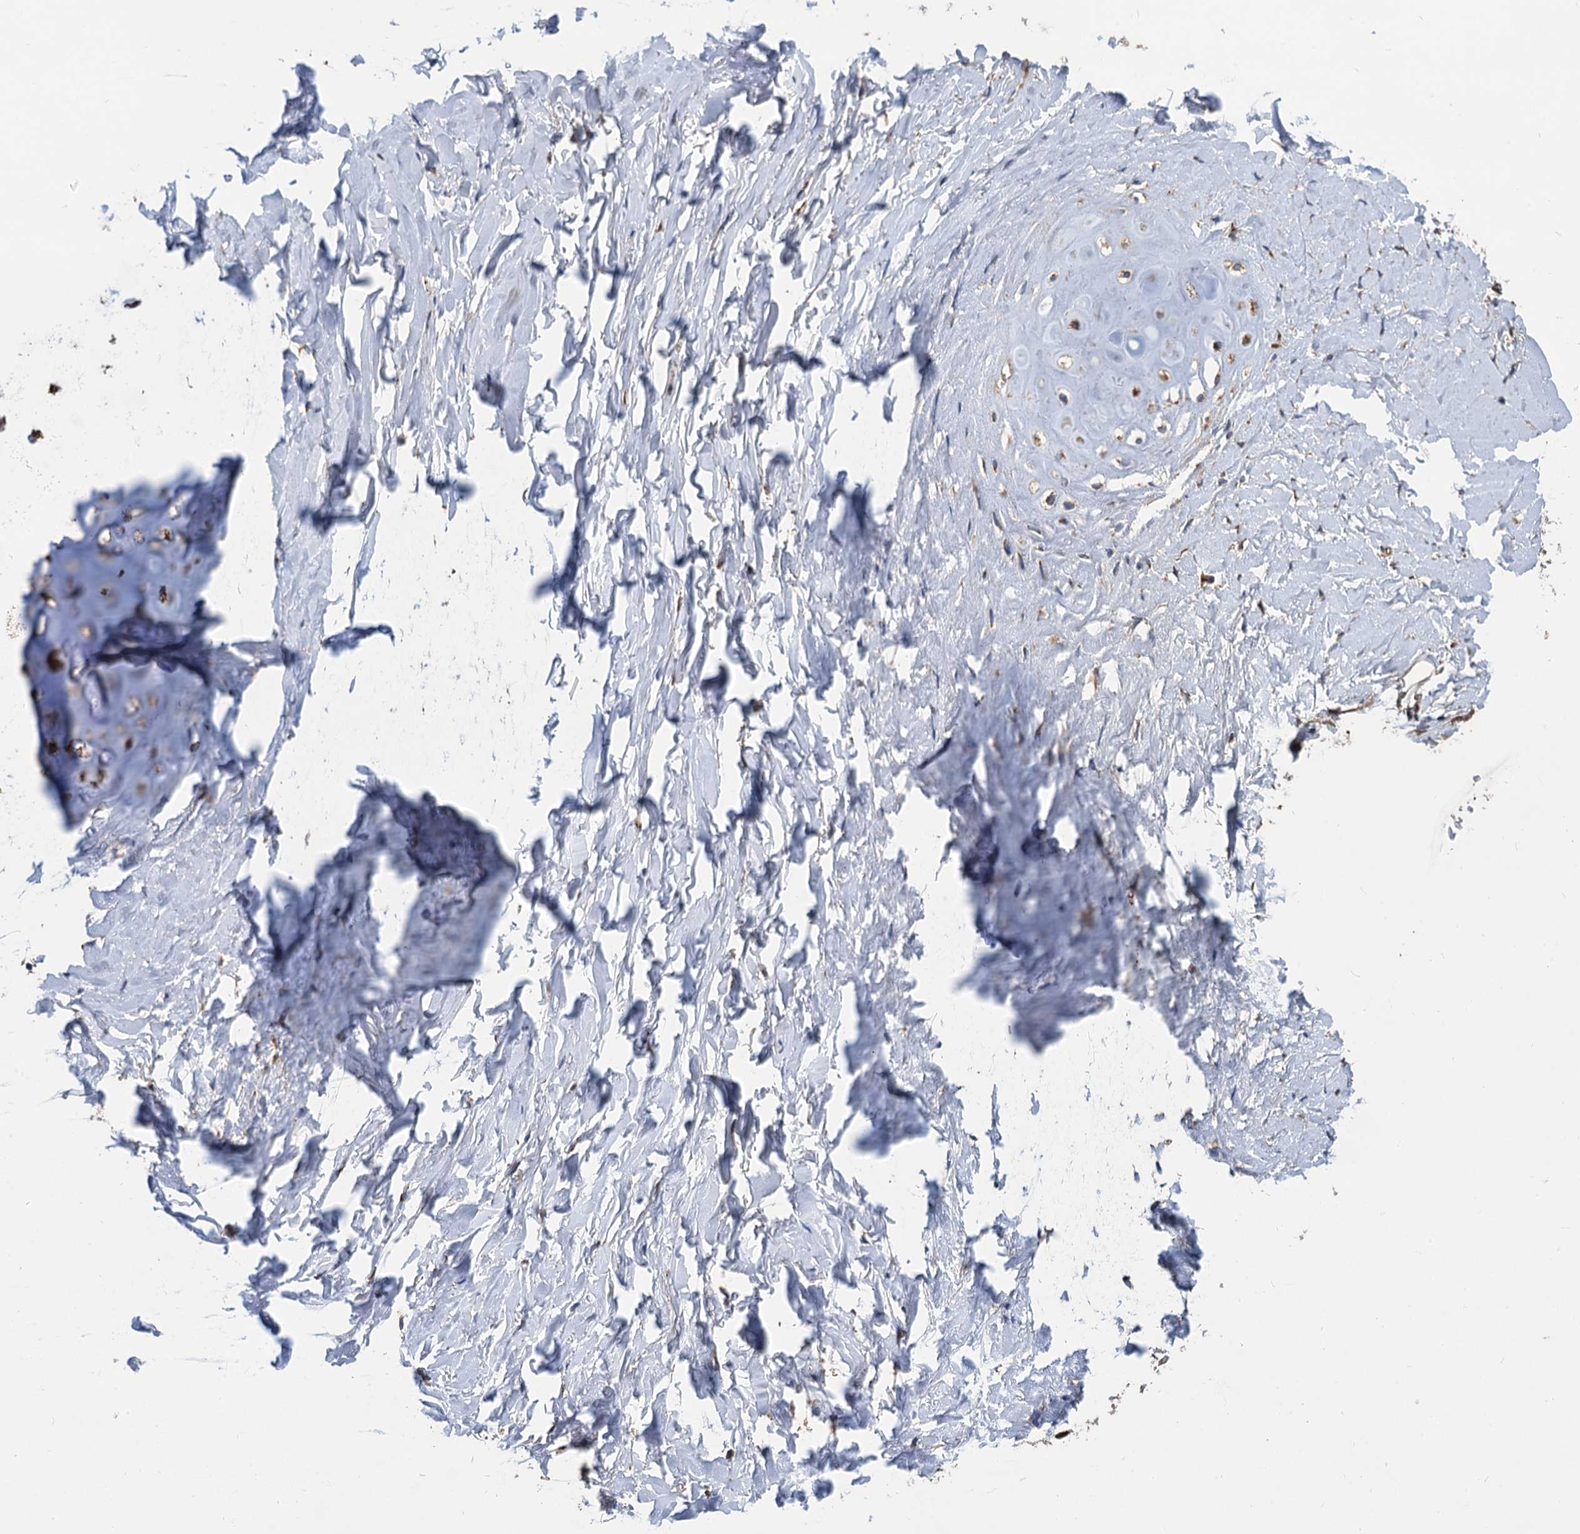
{"staining": {"intensity": "moderate", "quantity": "25%-75%", "location": "cytoplasmic/membranous"}, "tissue": "adipose tissue", "cell_type": "Adipocytes", "image_type": "normal", "snomed": [{"axis": "morphology", "description": "Normal tissue, NOS"}, {"axis": "topography", "description": "Lymph node"}, {"axis": "topography", "description": "Bronchus"}], "caption": "Approximately 25%-75% of adipocytes in benign adipose tissue exhibit moderate cytoplasmic/membranous protein staining as visualized by brown immunohistochemical staining.", "gene": "CNNM1", "patient": {"sex": "male", "age": 63}}